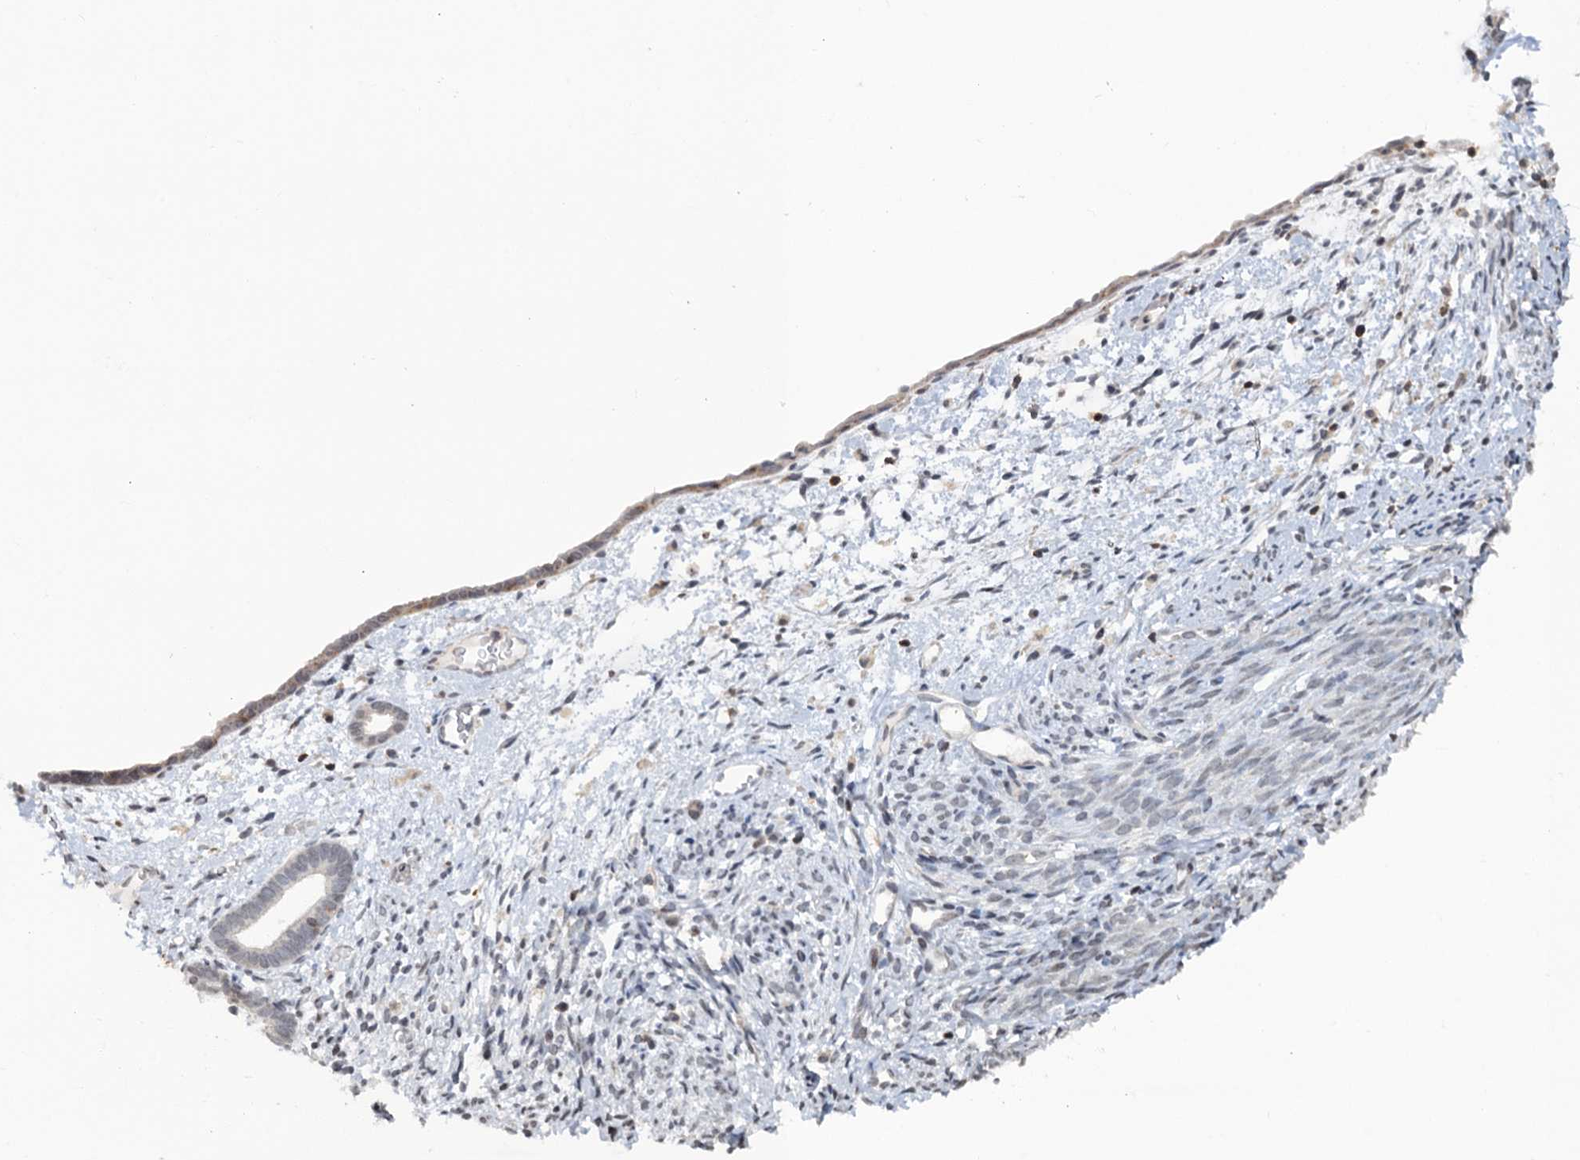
{"staining": {"intensity": "negative", "quantity": "none", "location": "none"}, "tissue": "endometrium", "cell_type": "Cells in endometrial stroma", "image_type": "normal", "snomed": [{"axis": "morphology", "description": "Normal tissue, NOS"}, {"axis": "morphology", "description": "Adenocarcinoma, NOS"}, {"axis": "topography", "description": "Endometrium"}], "caption": "High power microscopy micrograph of an IHC histopathology image of unremarkable endometrium, revealing no significant expression in cells in endometrial stroma.", "gene": "FYB1", "patient": {"sex": "female", "age": 57}}